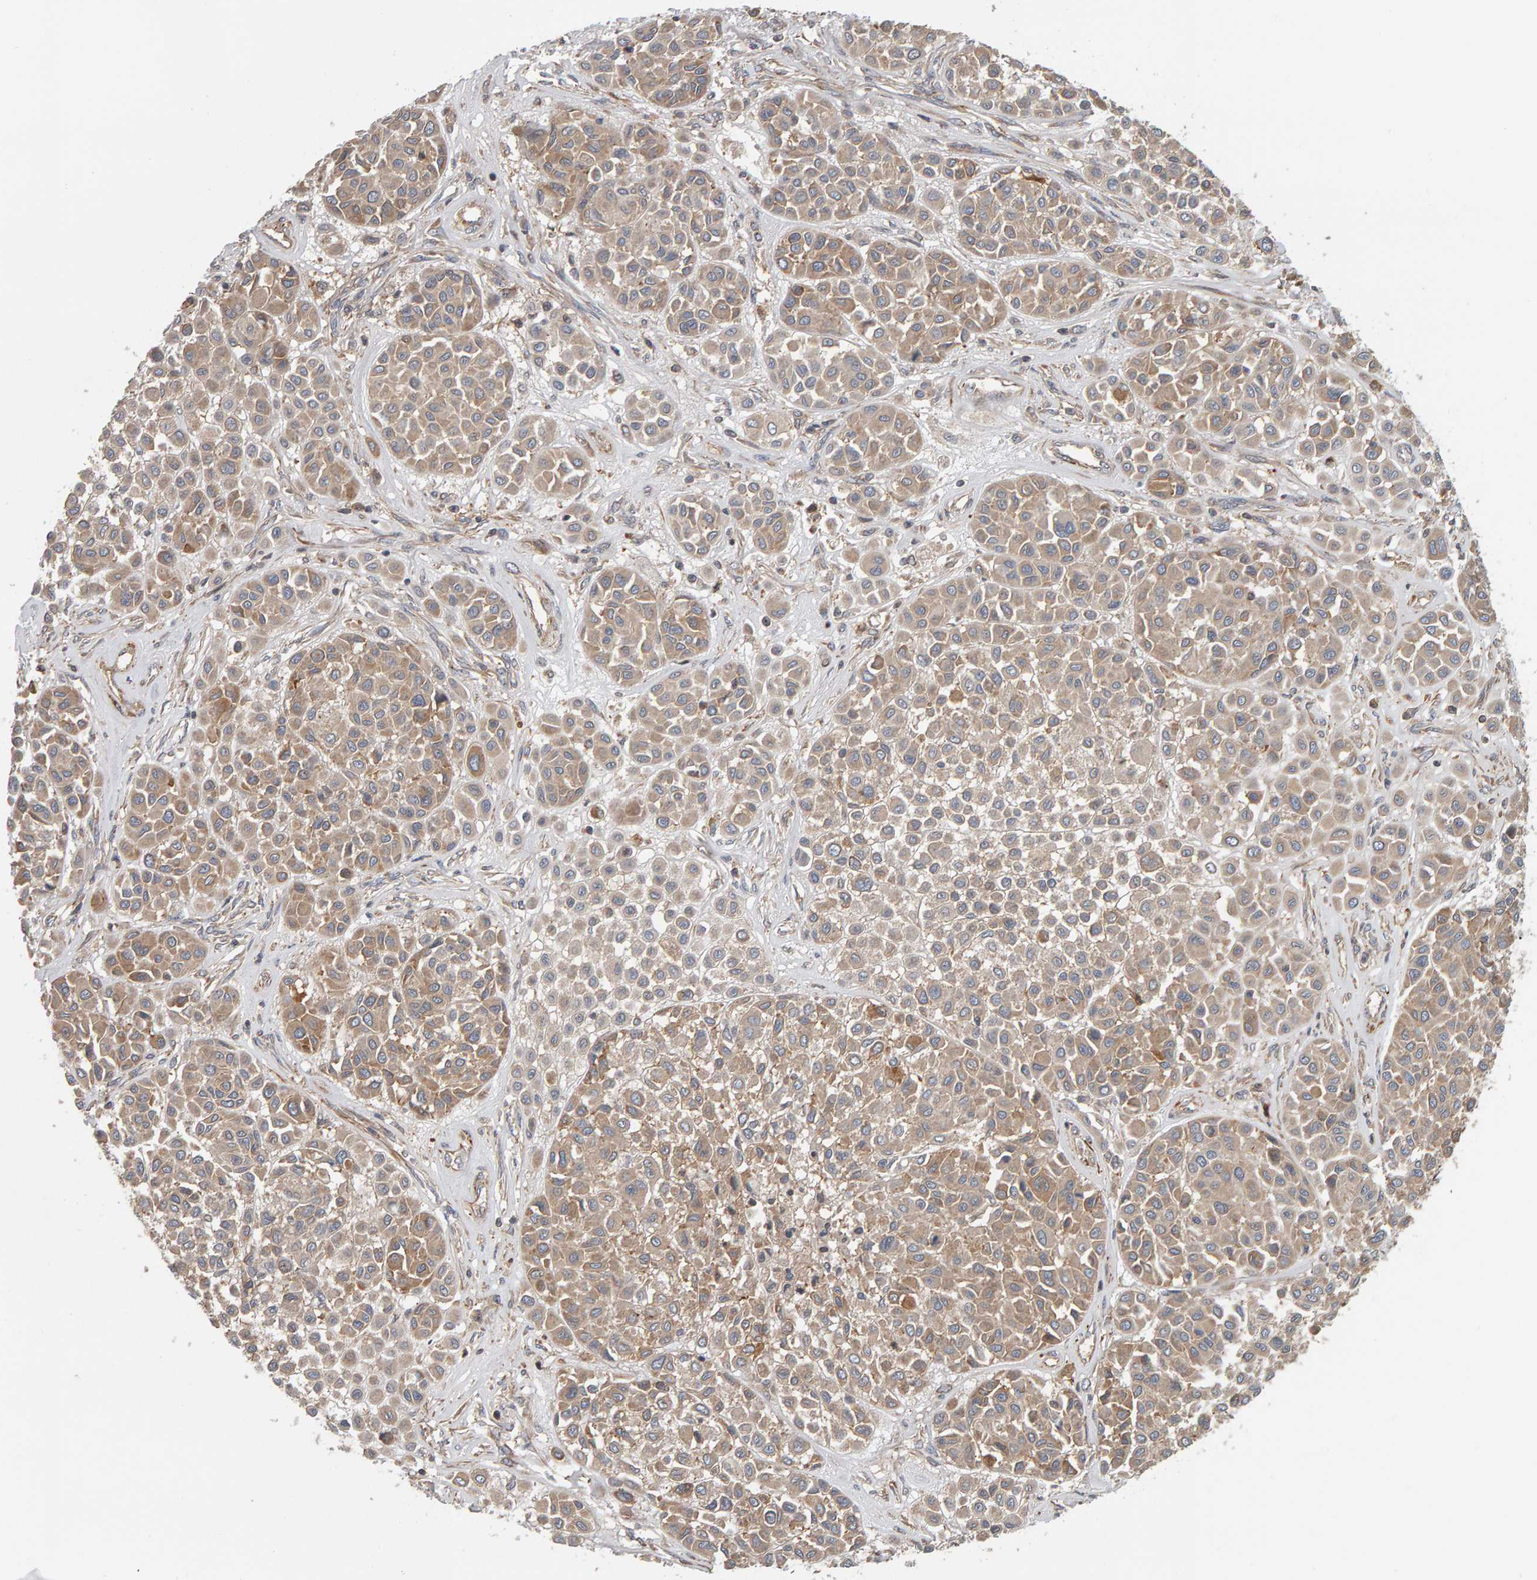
{"staining": {"intensity": "weak", "quantity": ">75%", "location": "cytoplasmic/membranous"}, "tissue": "melanoma", "cell_type": "Tumor cells", "image_type": "cancer", "snomed": [{"axis": "morphology", "description": "Malignant melanoma, Metastatic site"}, {"axis": "topography", "description": "Soft tissue"}], "caption": "Immunohistochemical staining of malignant melanoma (metastatic site) demonstrates low levels of weak cytoplasmic/membranous protein positivity in about >75% of tumor cells.", "gene": "C9orf72", "patient": {"sex": "male", "age": 41}}